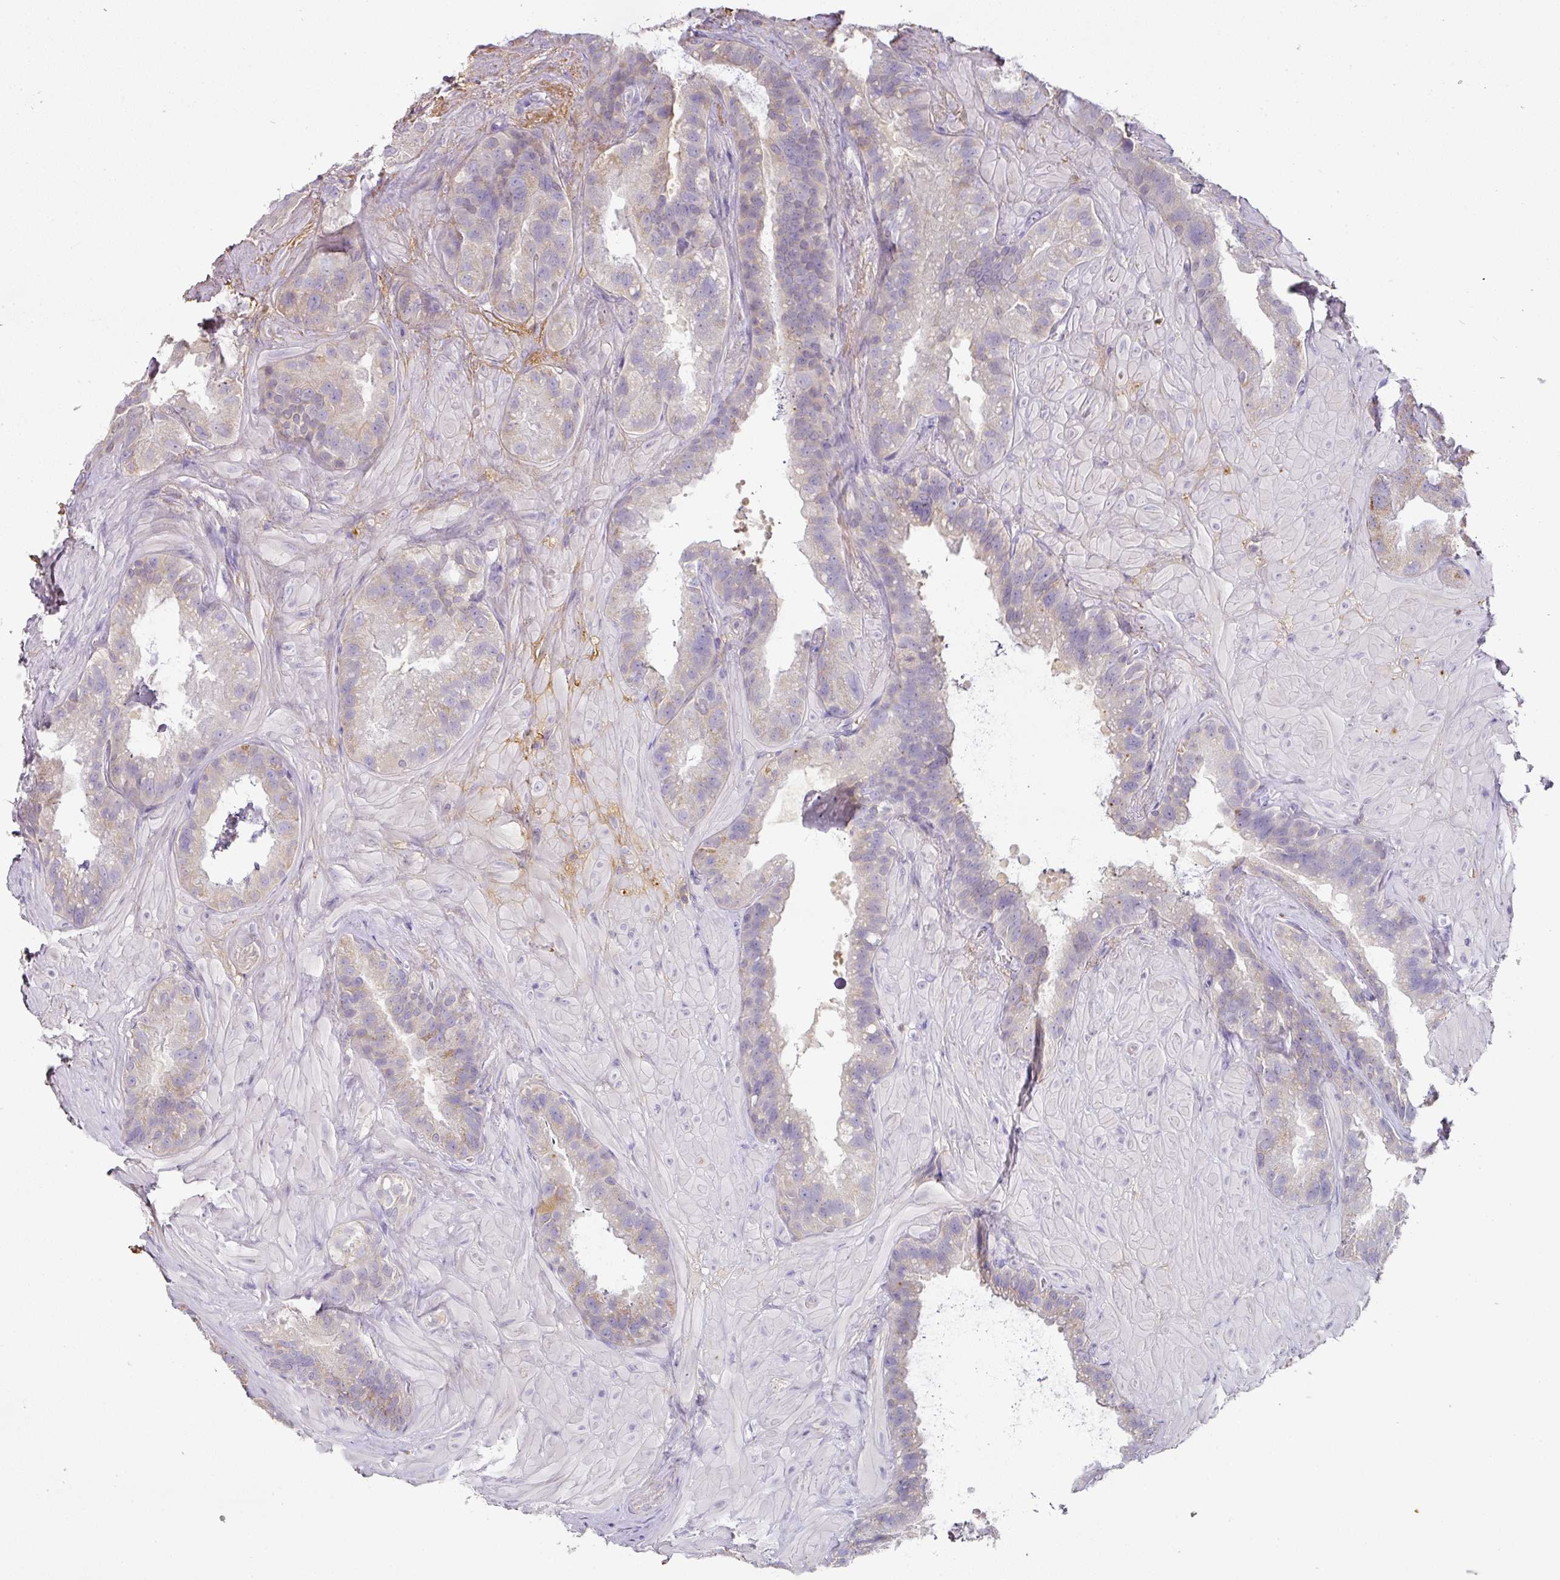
{"staining": {"intensity": "weak", "quantity": "<25%", "location": "cytoplasmic/membranous"}, "tissue": "seminal vesicle", "cell_type": "Glandular cells", "image_type": "normal", "snomed": [{"axis": "morphology", "description": "Normal tissue, NOS"}, {"axis": "topography", "description": "Seminal veicle"}, {"axis": "topography", "description": "Peripheral nerve tissue"}], "caption": "Immunohistochemistry (IHC) micrograph of normal seminal vesicle stained for a protein (brown), which reveals no expression in glandular cells.", "gene": "CCZ1B", "patient": {"sex": "male", "age": 76}}